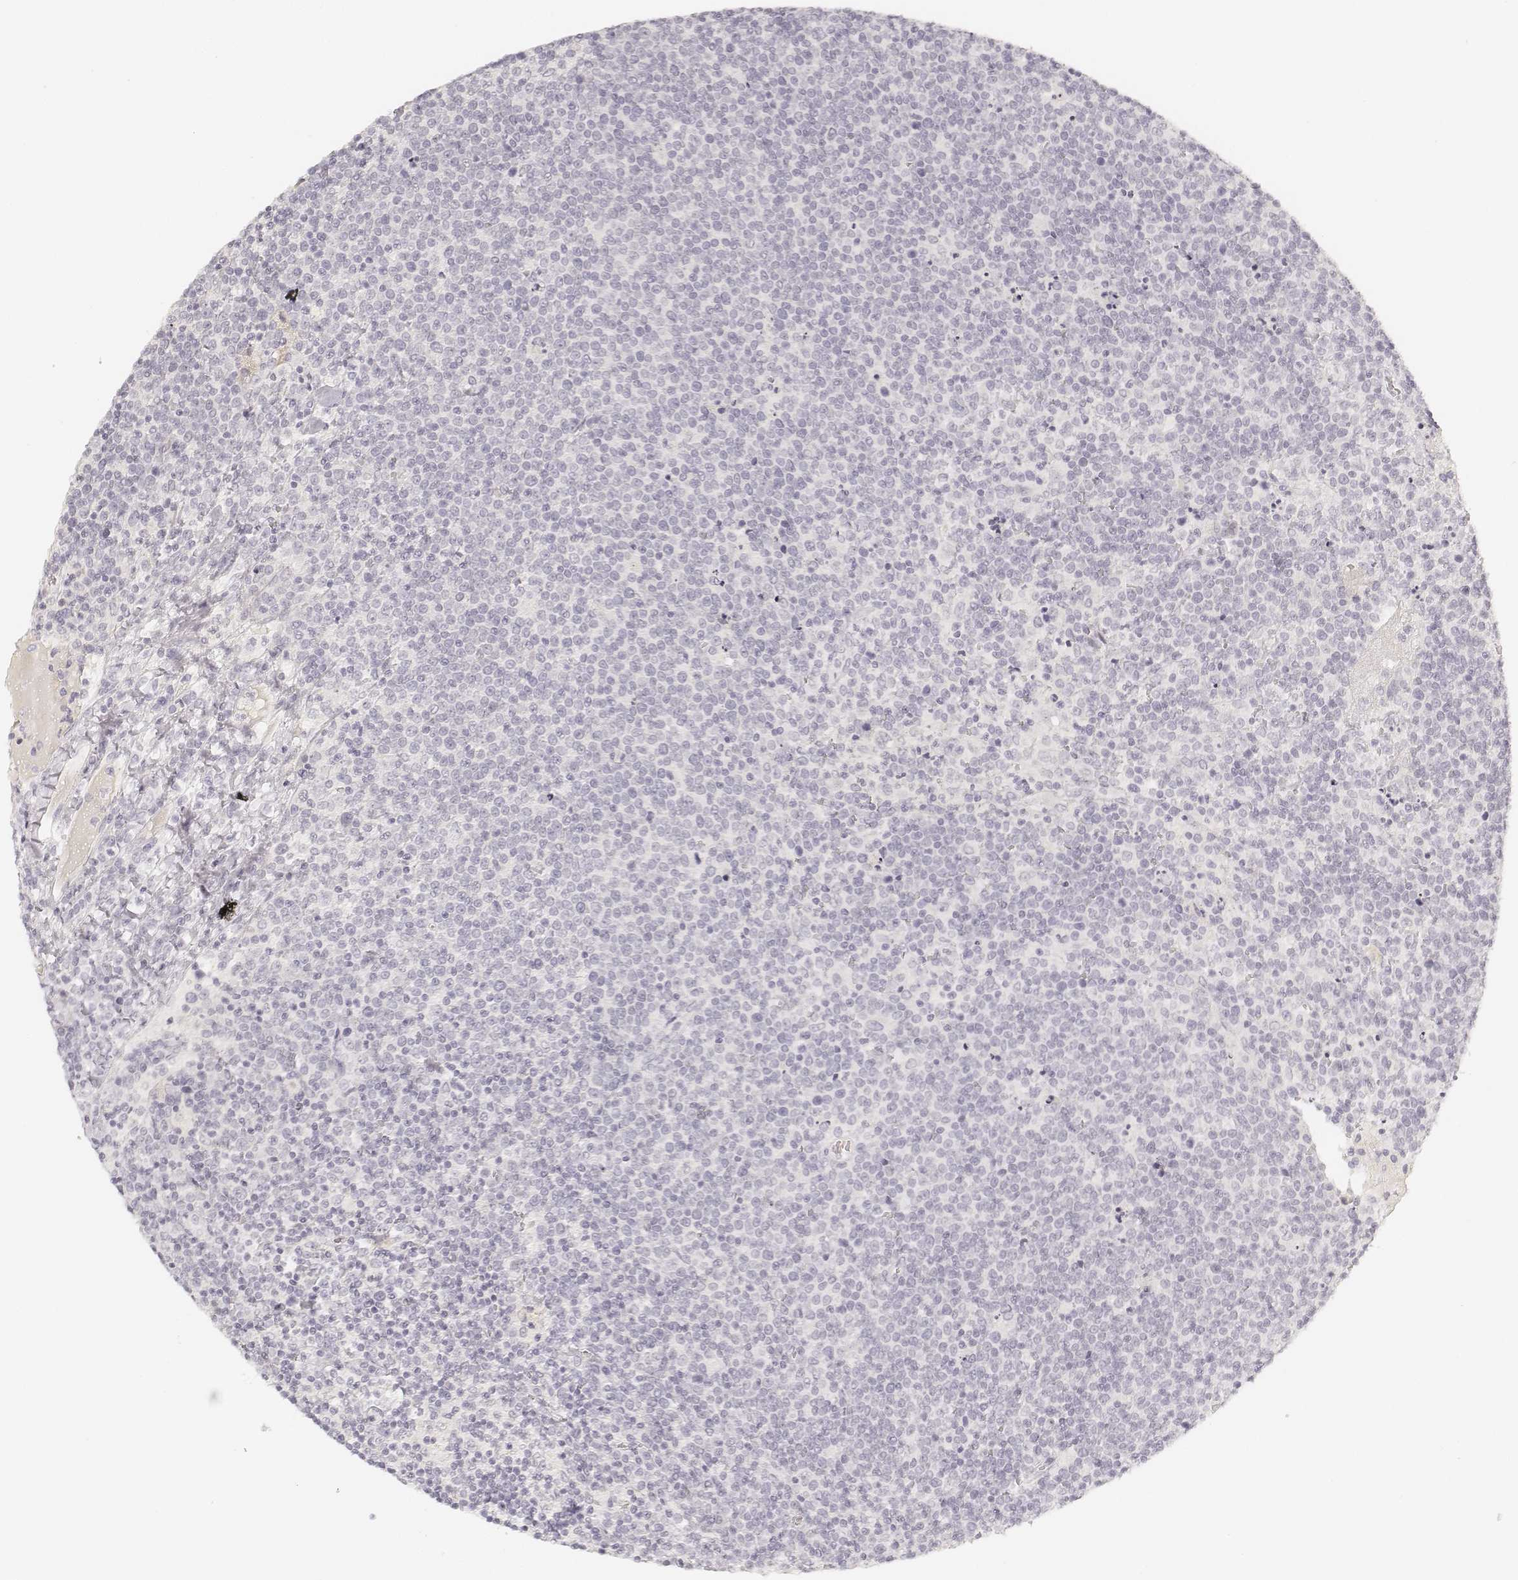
{"staining": {"intensity": "negative", "quantity": "none", "location": "none"}, "tissue": "lymphoma", "cell_type": "Tumor cells", "image_type": "cancer", "snomed": [{"axis": "morphology", "description": "Malignant lymphoma, non-Hodgkin's type, High grade"}, {"axis": "topography", "description": "Lymph node"}], "caption": "Immunohistochemical staining of malignant lymphoma, non-Hodgkin's type (high-grade) displays no significant positivity in tumor cells. The staining is performed using DAB (3,3'-diaminobenzidine) brown chromogen with nuclei counter-stained in using hematoxylin.", "gene": "DSG4", "patient": {"sex": "male", "age": 61}}